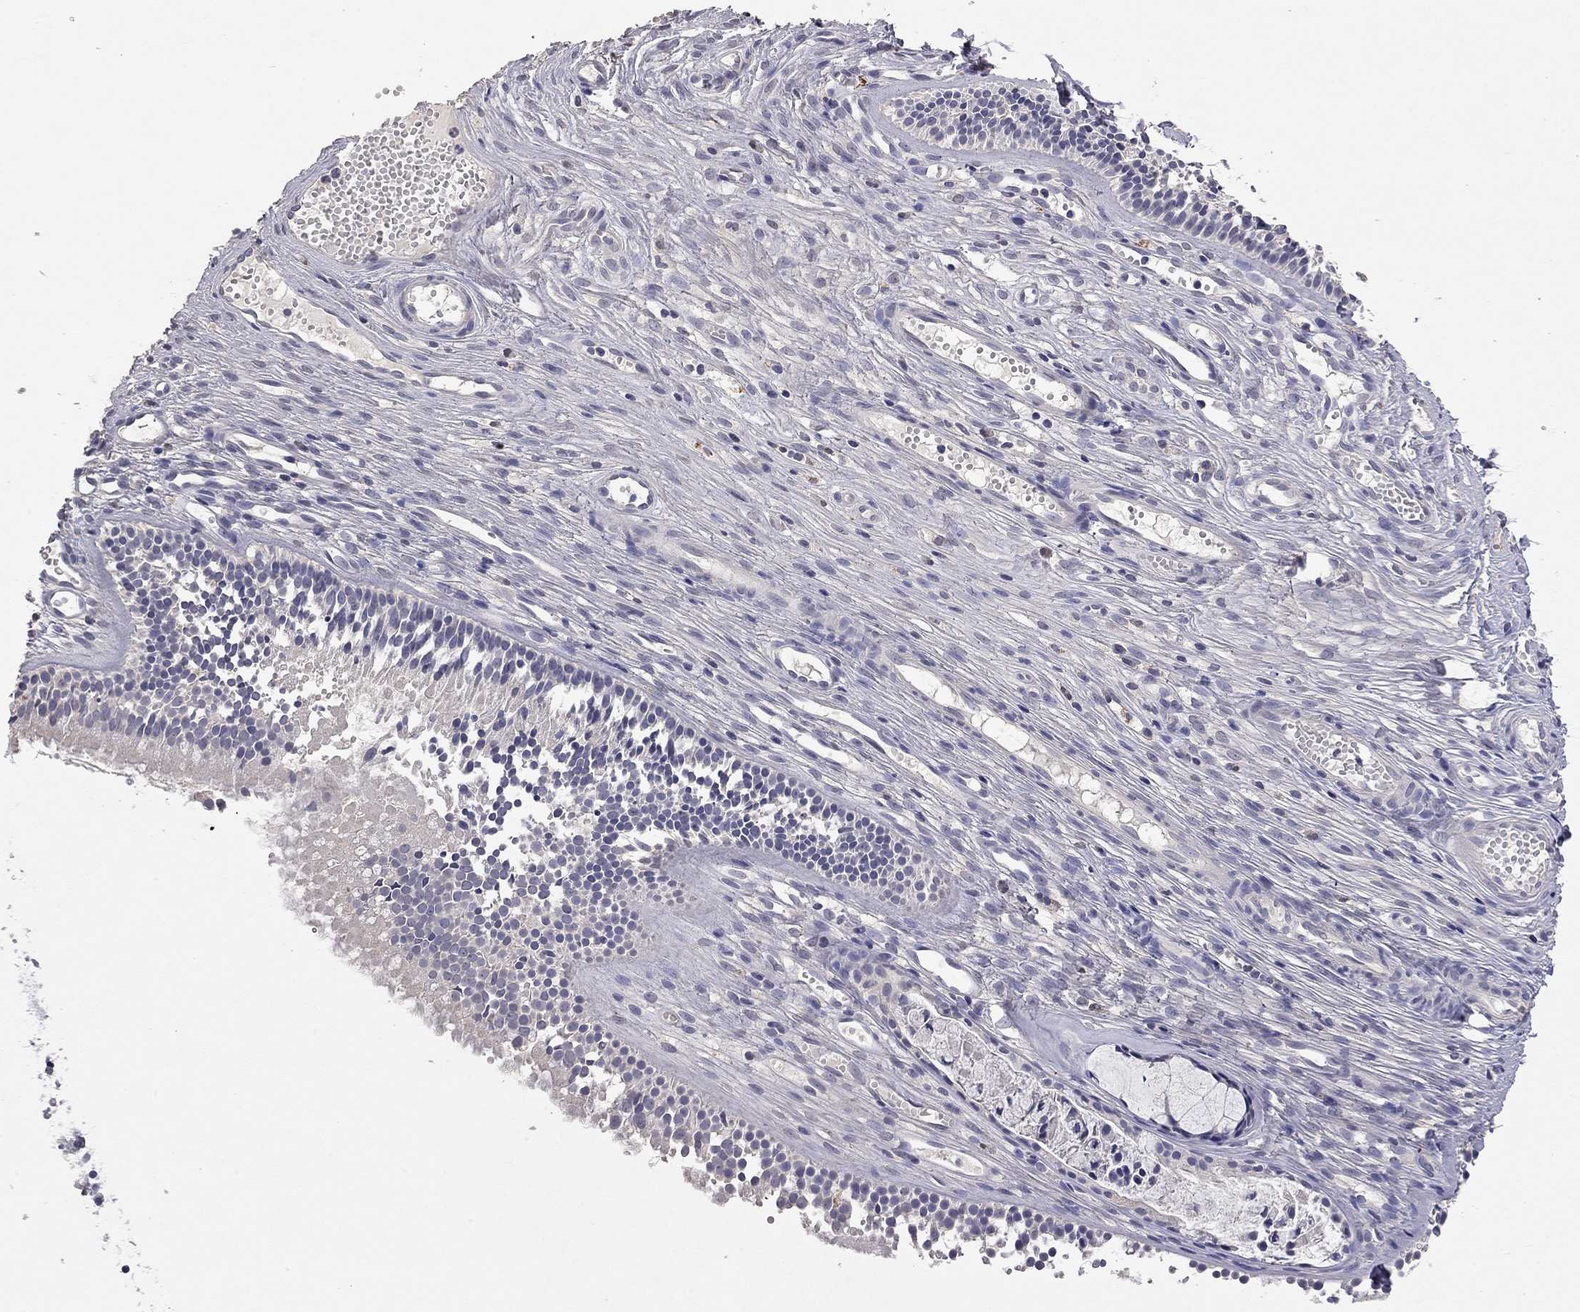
{"staining": {"intensity": "negative", "quantity": "none", "location": "none"}, "tissue": "nasopharynx", "cell_type": "Respiratory epithelial cells", "image_type": "normal", "snomed": [{"axis": "morphology", "description": "Normal tissue, NOS"}, {"axis": "topography", "description": "Nasopharynx"}], "caption": "Immunohistochemical staining of normal human nasopharynx reveals no significant positivity in respiratory epithelial cells.", "gene": "SYT12", "patient": {"sex": "male", "age": 51}}